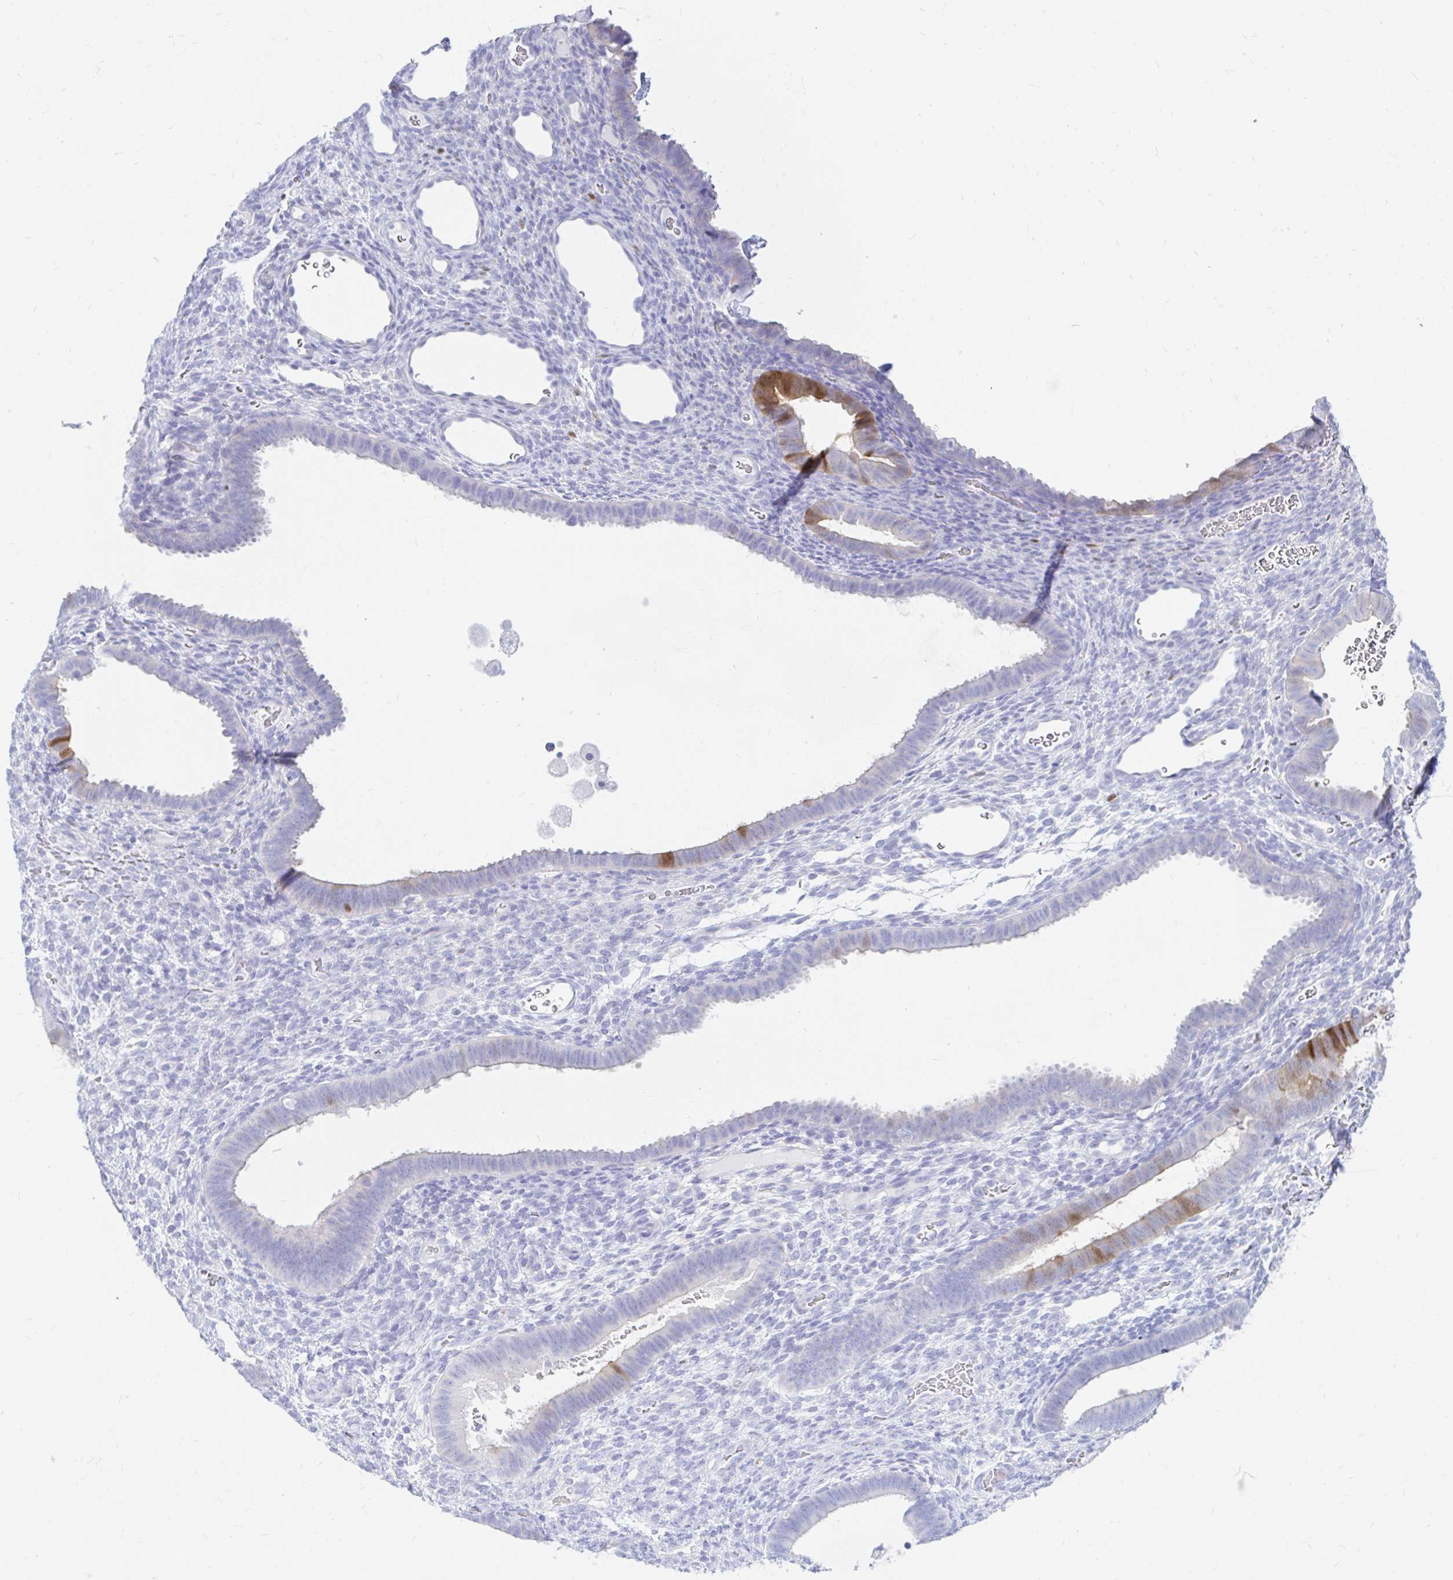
{"staining": {"intensity": "negative", "quantity": "none", "location": "none"}, "tissue": "endometrium", "cell_type": "Cells in endometrial stroma", "image_type": "normal", "snomed": [{"axis": "morphology", "description": "Normal tissue, NOS"}, {"axis": "topography", "description": "Endometrium"}], "caption": "Immunohistochemical staining of normal endometrium demonstrates no significant positivity in cells in endometrial stroma.", "gene": "PPP1R1B", "patient": {"sex": "female", "age": 34}}